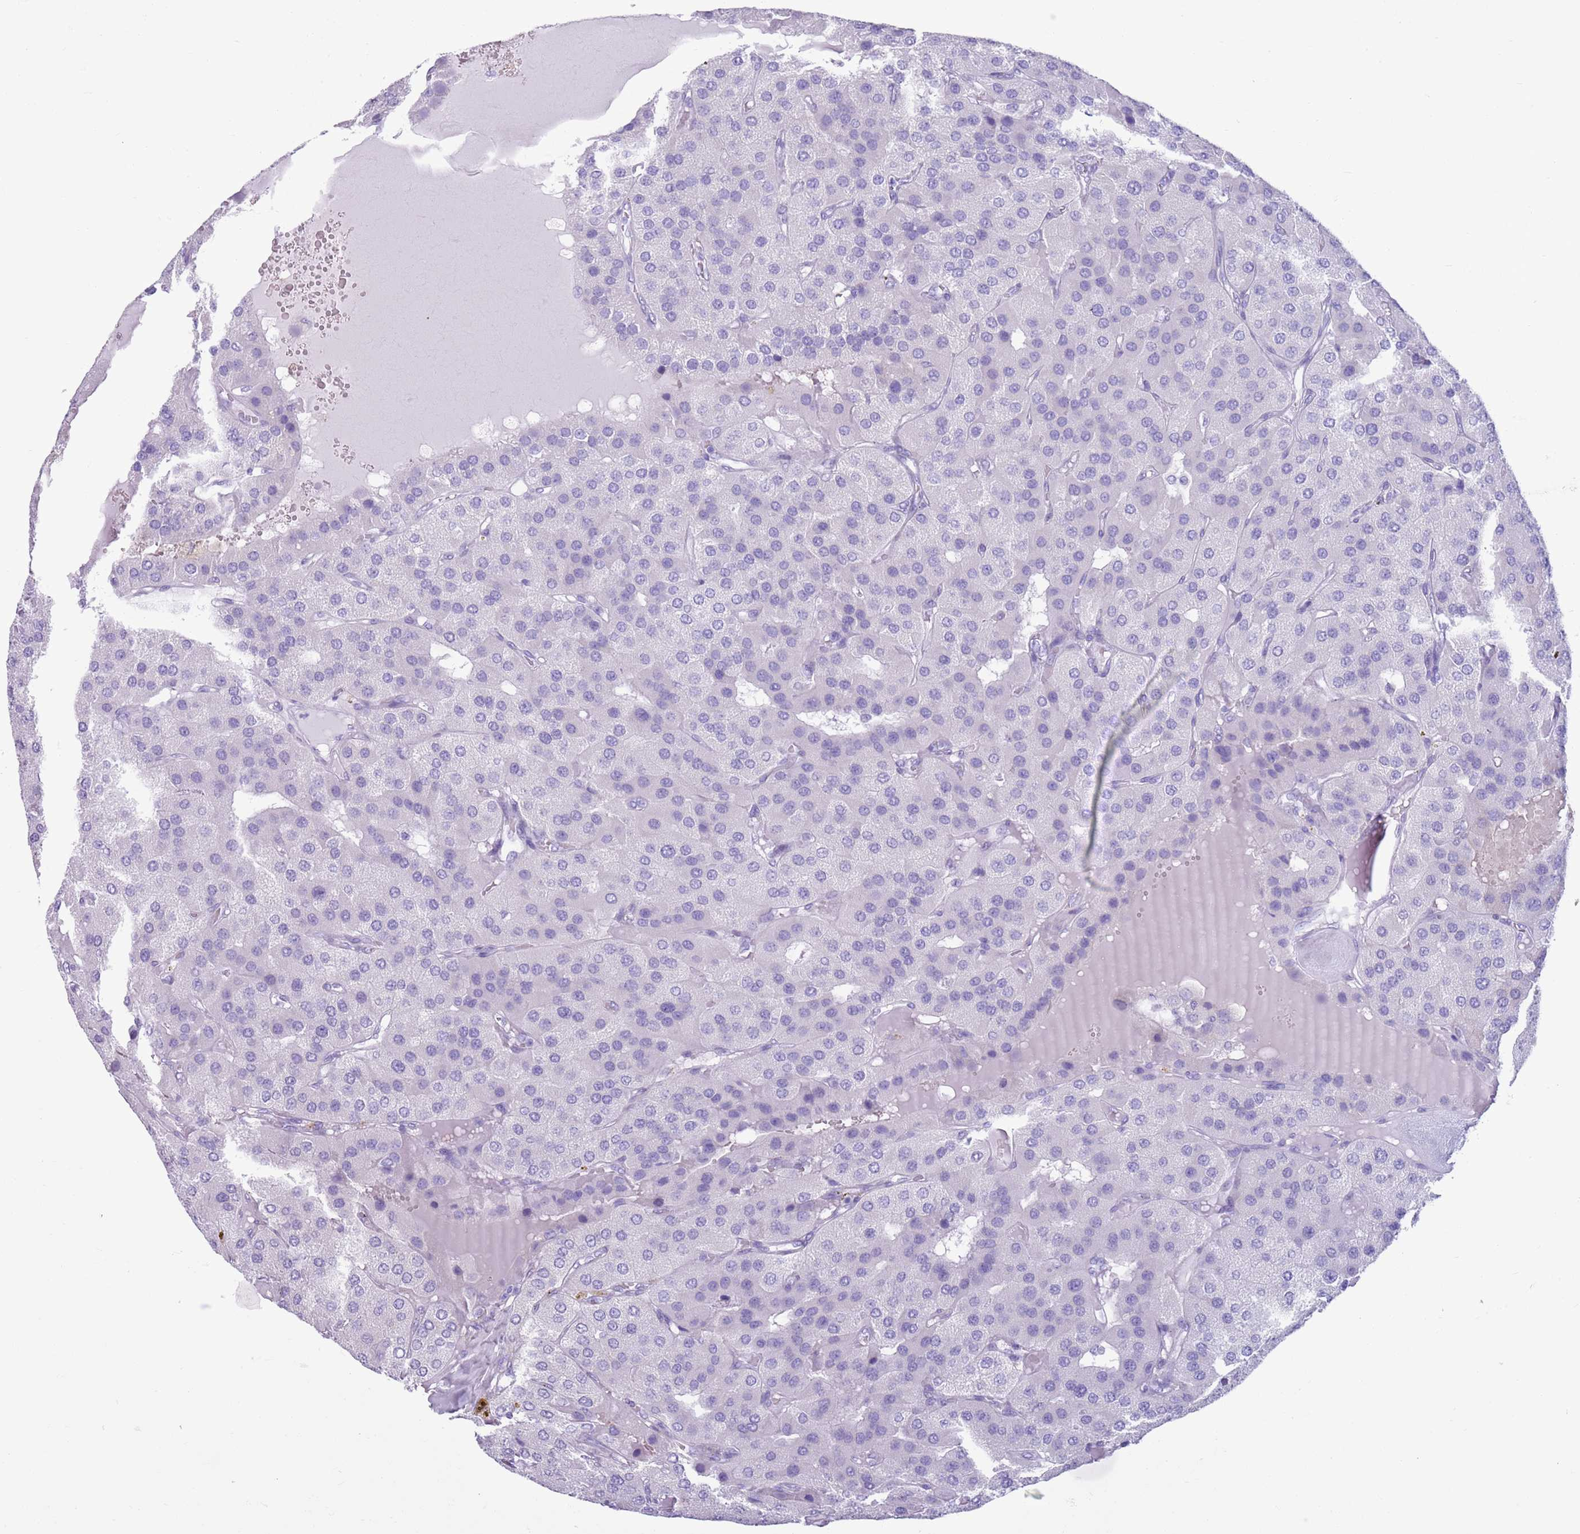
{"staining": {"intensity": "negative", "quantity": "none", "location": "none"}, "tissue": "parathyroid gland", "cell_type": "Glandular cells", "image_type": "normal", "snomed": [{"axis": "morphology", "description": "Normal tissue, NOS"}, {"axis": "morphology", "description": "Adenoma, NOS"}, {"axis": "topography", "description": "Parathyroid gland"}], "caption": "Immunohistochemistry image of normal parathyroid gland: human parathyroid gland stained with DAB shows no significant protein positivity in glandular cells.", "gene": "ENSG00000263020", "patient": {"sex": "female", "age": 86}}